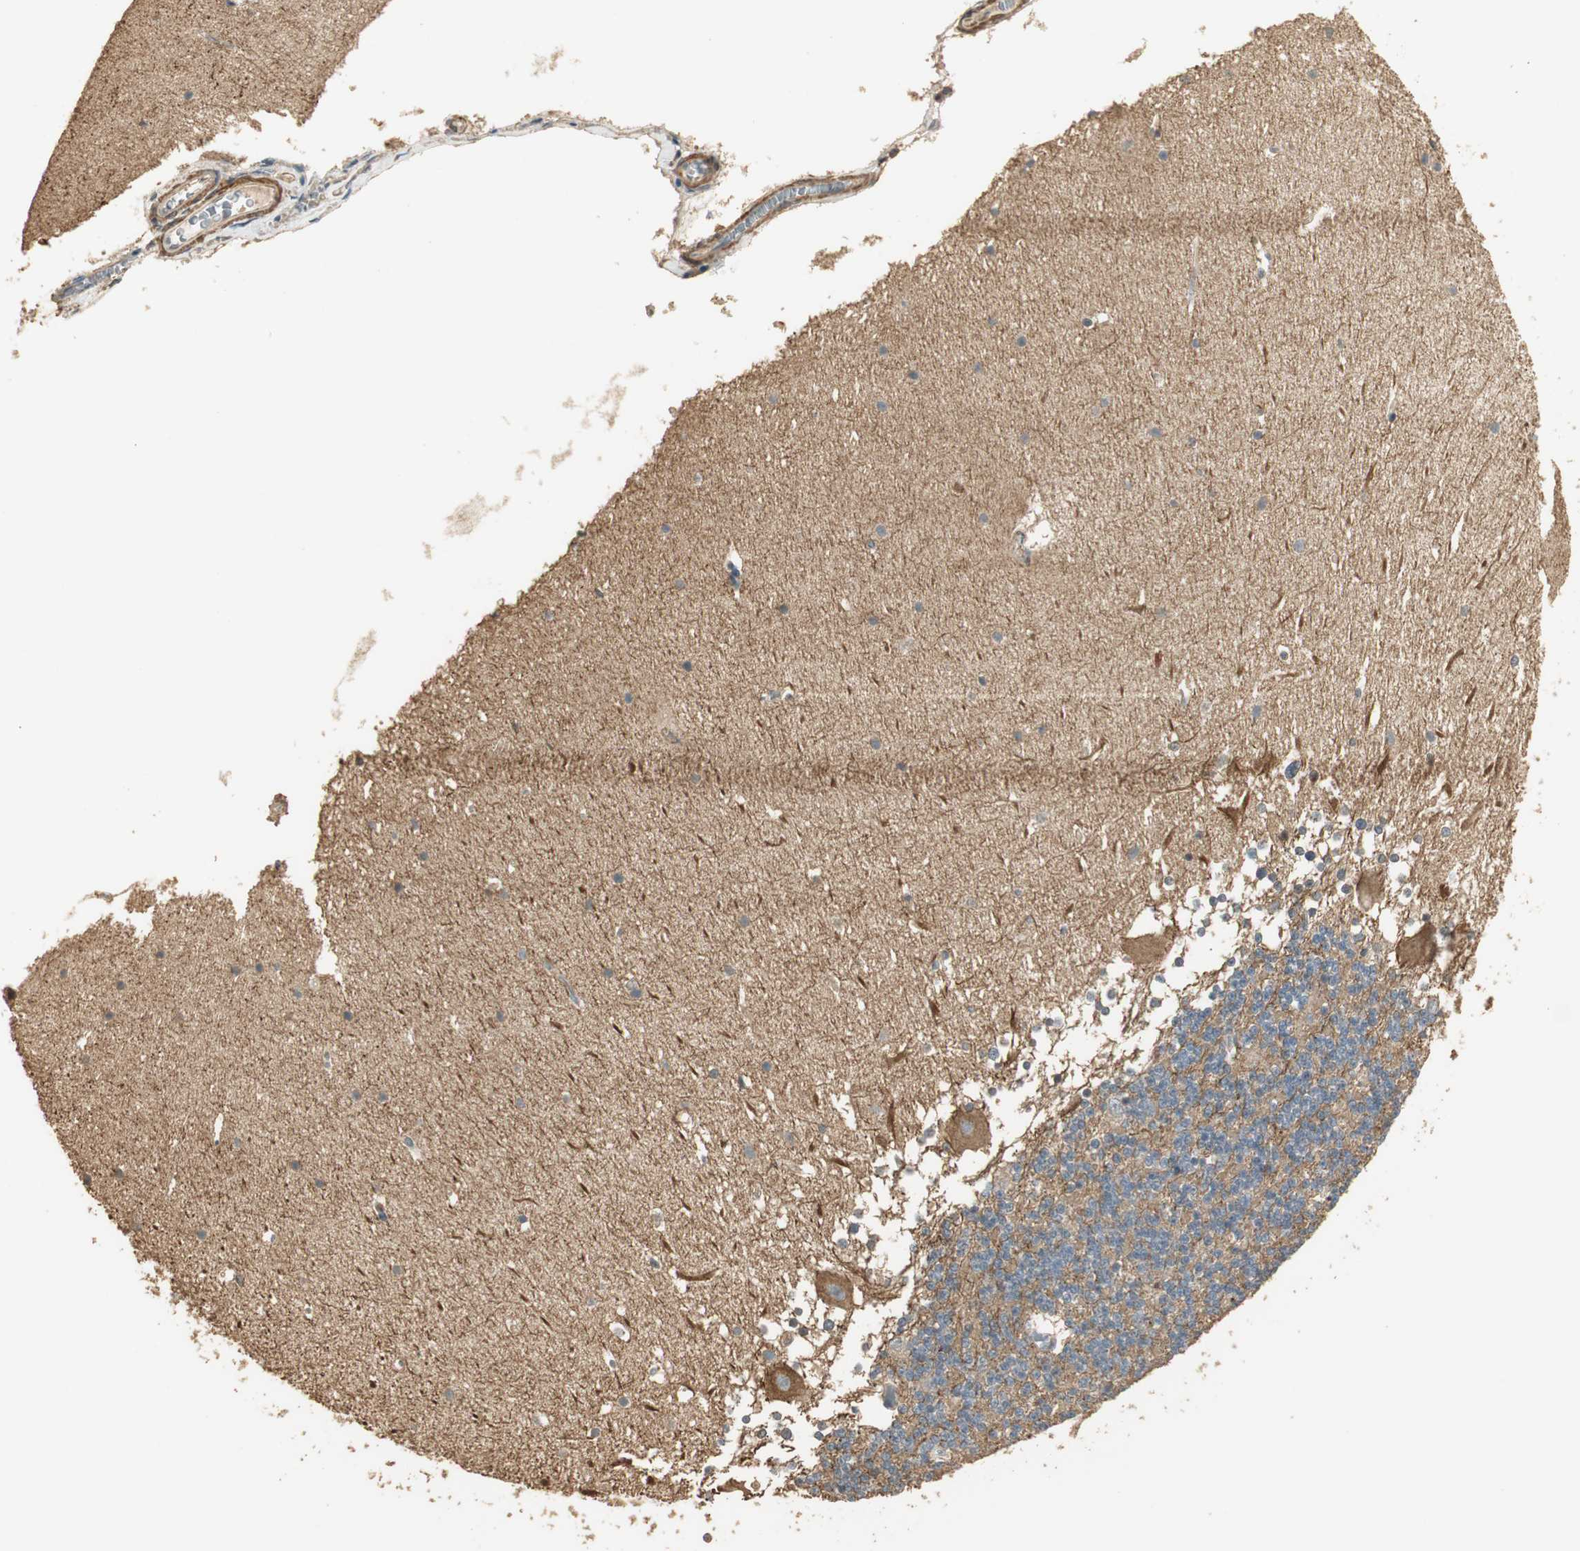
{"staining": {"intensity": "weak", "quantity": ">75%", "location": "cytoplasmic/membranous"}, "tissue": "cerebellum", "cell_type": "Cells in granular layer", "image_type": "normal", "snomed": [{"axis": "morphology", "description": "Normal tissue, NOS"}, {"axis": "topography", "description": "Cerebellum"}], "caption": "Cerebellum stained with DAB IHC reveals low levels of weak cytoplasmic/membranous positivity in about >75% of cells in granular layer.", "gene": "USP2", "patient": {"sex": "female", "age": 19}}